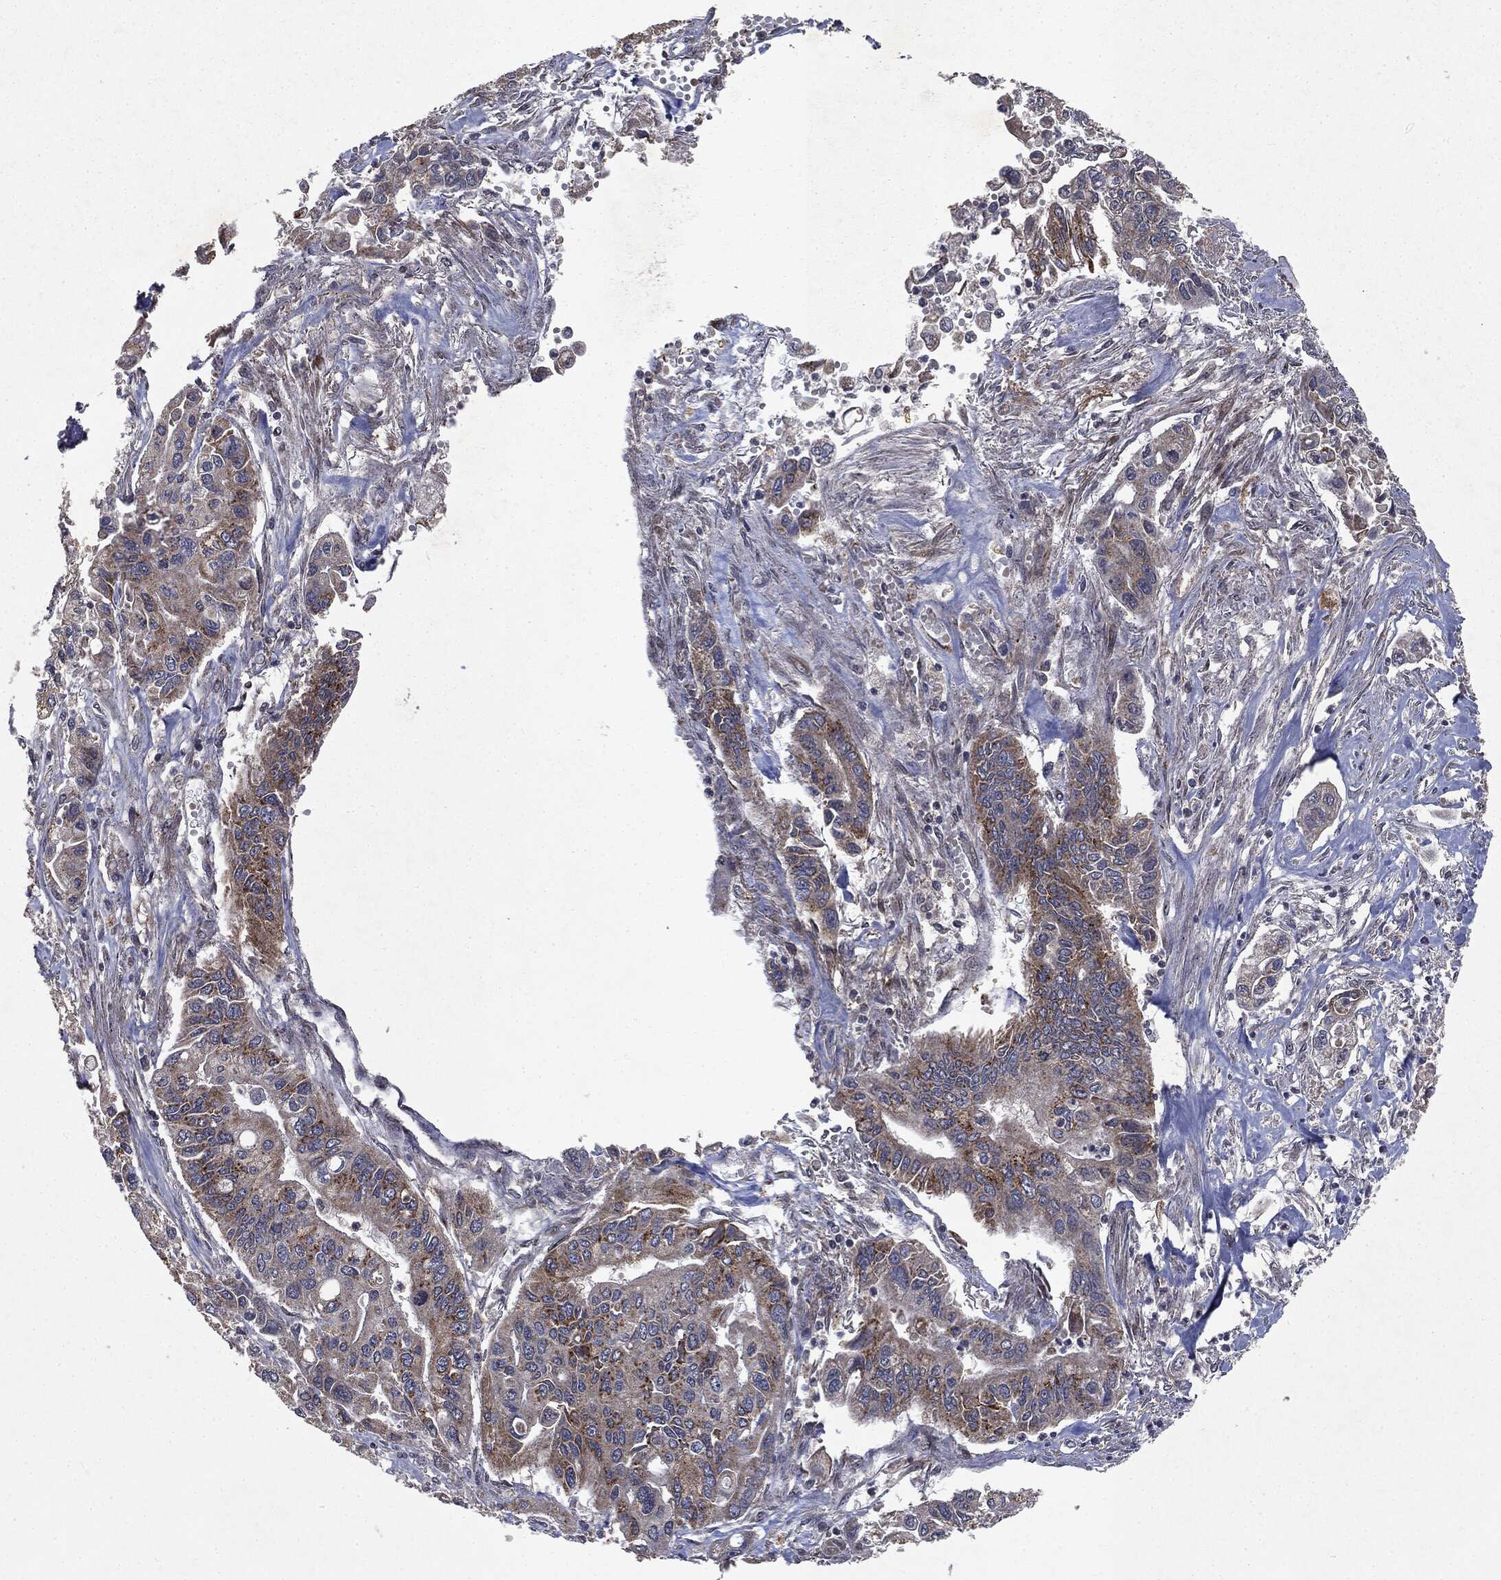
{"staining": {"intensity": "strong", "quantity": "<25%", "location": "cytoplasmic/membranous"}, "tissue": "pancreatic cancer", "cell_type": "Tumor cells", "image_type": "cancer", "snomed": [{"axis": "morphology", "description": "Adenocarcinoma, NOS"}, {"axis": "topography", "description": "Pancreas"}], "caption": "Protein staining of pancreatic cancer tissue displays strong cytoplasmic/membranous positivity in about <25% of tumor cells. Using DAB (brown) and hematoxylin (blue) stains, captured at high magnification using brightfield microscopy.", "gene": "PLPPR2", "patient": {"sex": "male", "age": 62}}